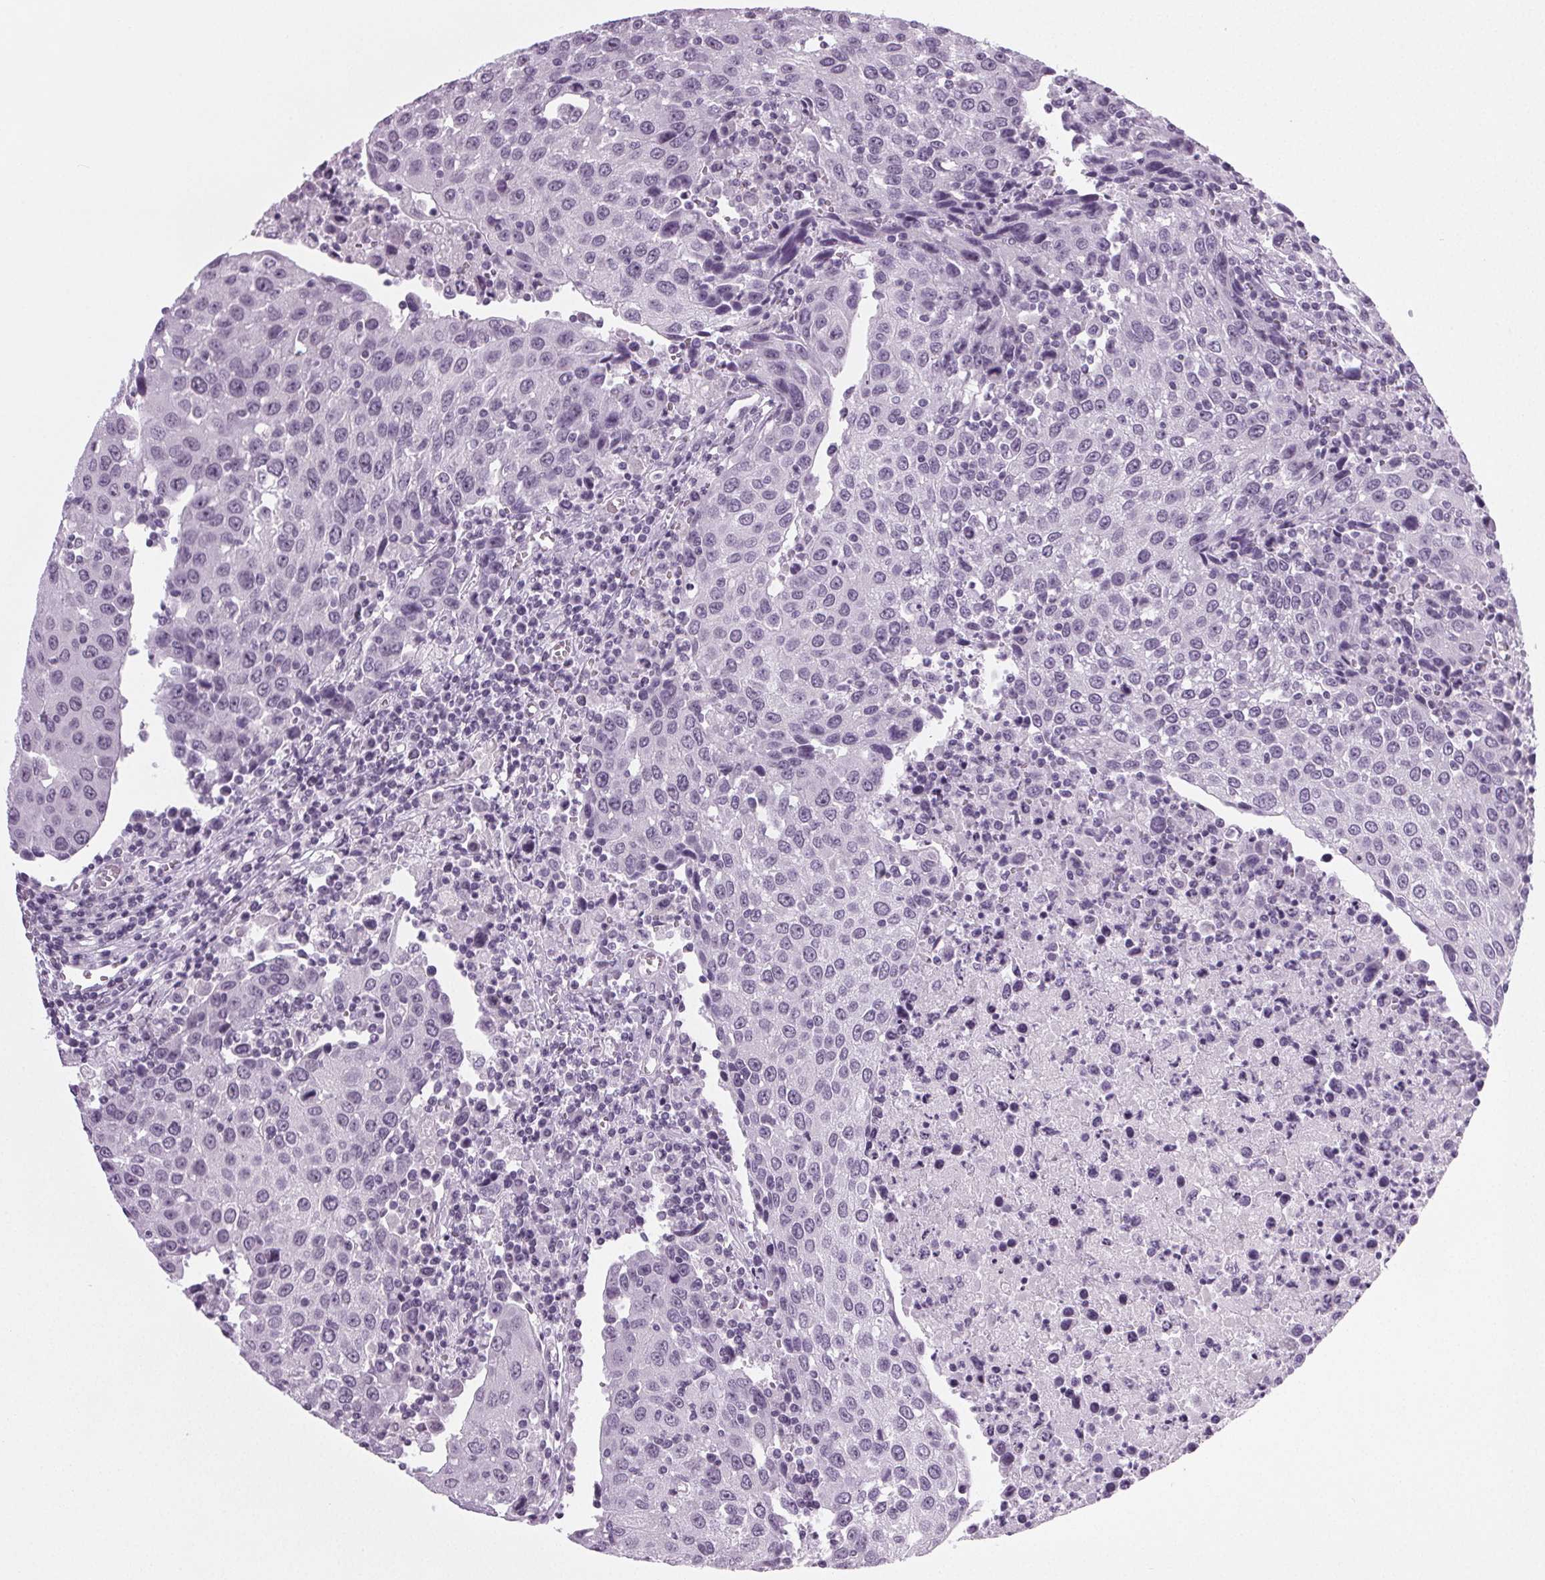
{"staining": {"intensity": "negative", "quantity": "none", "location": "none"}, "tissue": "urothelial cancer", "cell_type": "Tumor cells", "image_type": "cancer", "snomed": [{"axis": "morphology", "description": "Urothelial carcinoma, High grade"}, {"axis": "topography", "description": "Urinary bladder"}], "caption": "Immunohistochemistry (IHC) of urothelial cancer exhibits no staining in tumor cells.", "gene": "IGF2BP1", "patient": {"sex": "female", "age": 85}}